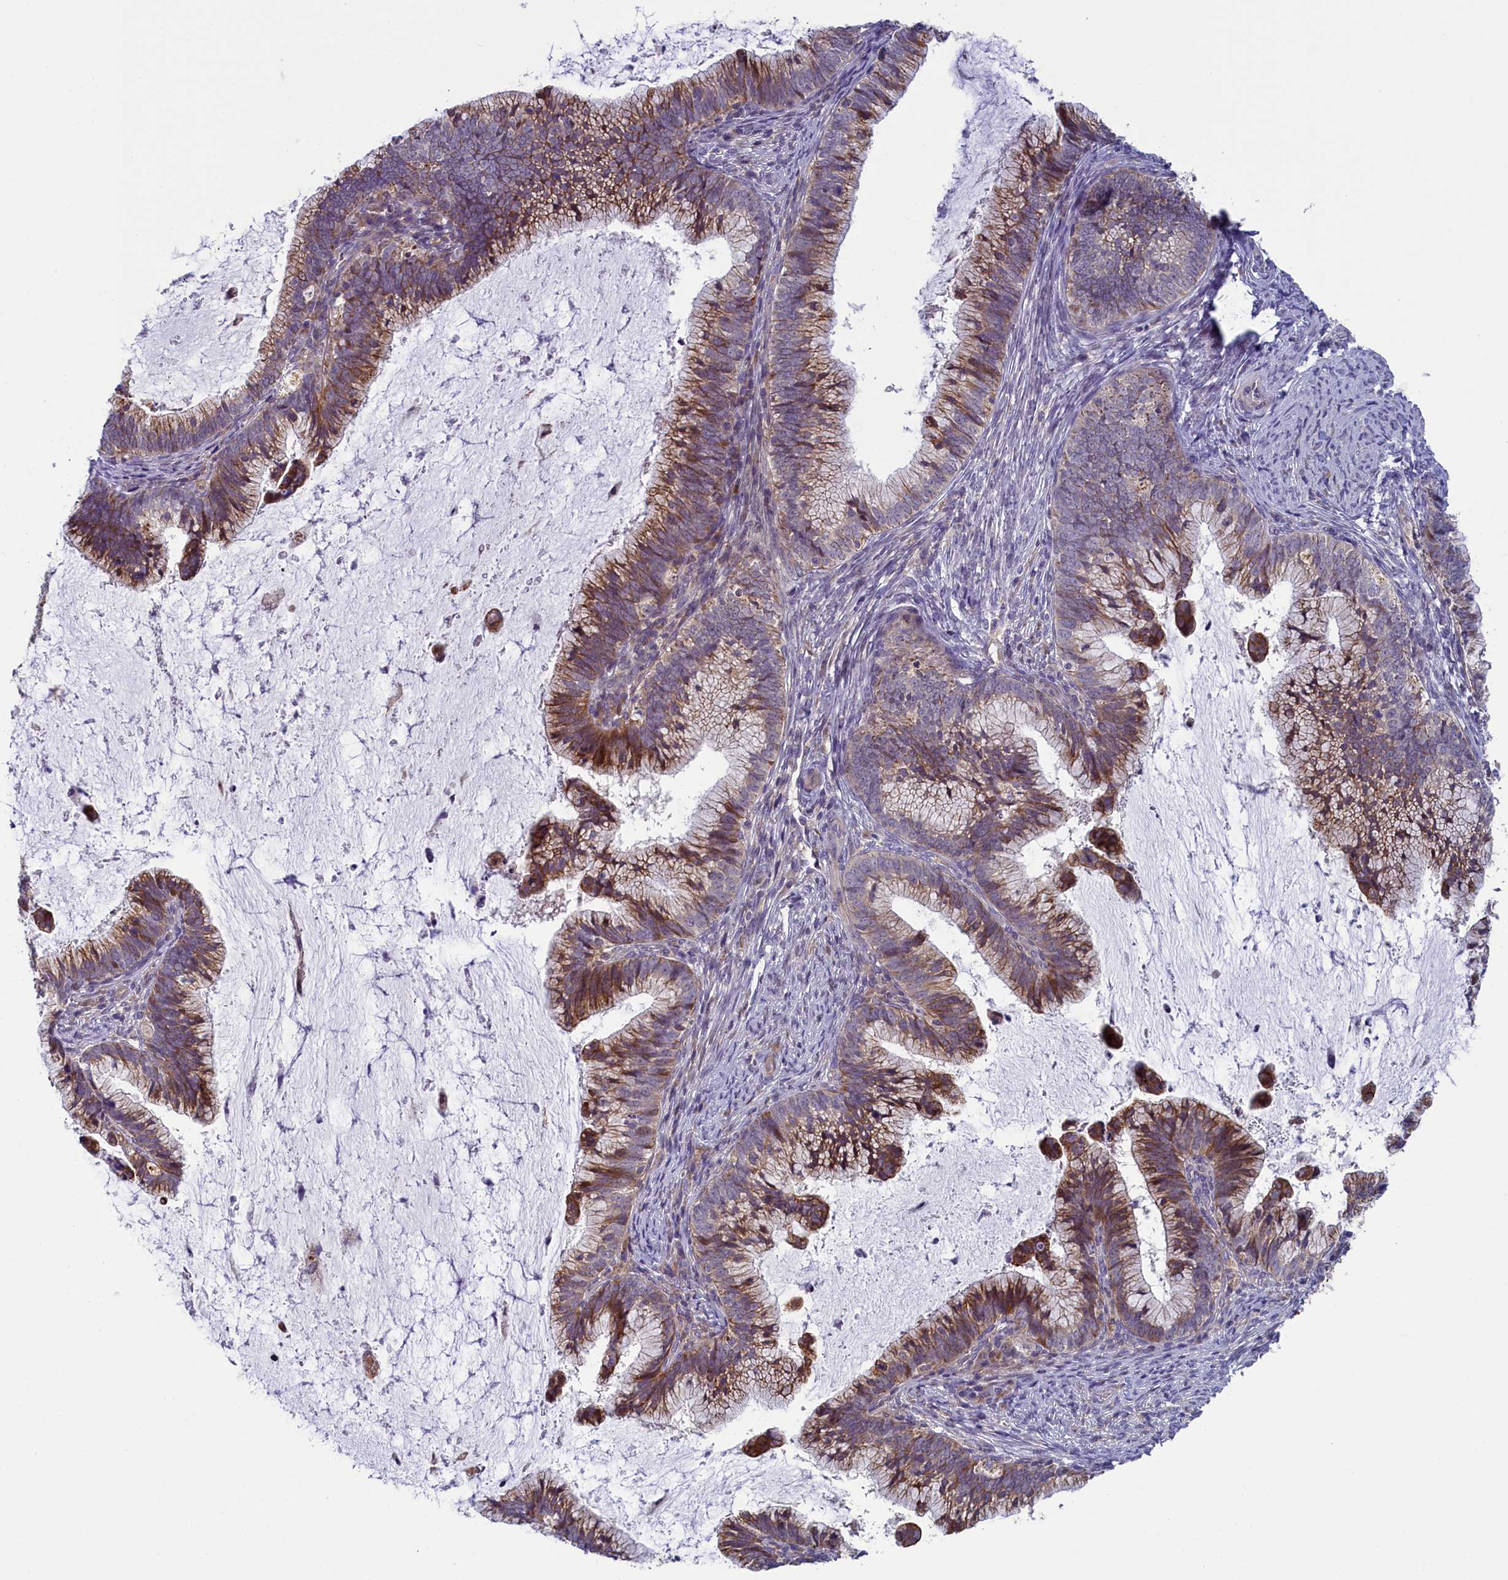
{"staining": {"intensity": "moderate", "quantity": "25%-75%", "location": "cytoplasmic/membranous"}, "tissue": "cervical cancer", "cell_type": "Tumor cells", "image_type": "cancer", "snomed": [{"axis": "morphology", "description": "Adenocarcinoma, NOS"}, {"axis": "topography", "description": "Cervix"}], "caption": "Protein staining of adenocarcinoma (cervical) tissue exhibits moderate cytoplasmic/membranous staining in approximately 25%-75% of tumor cells.", "gene": "ANKRD39", "patient": {"sex": "female", "age": 36}}